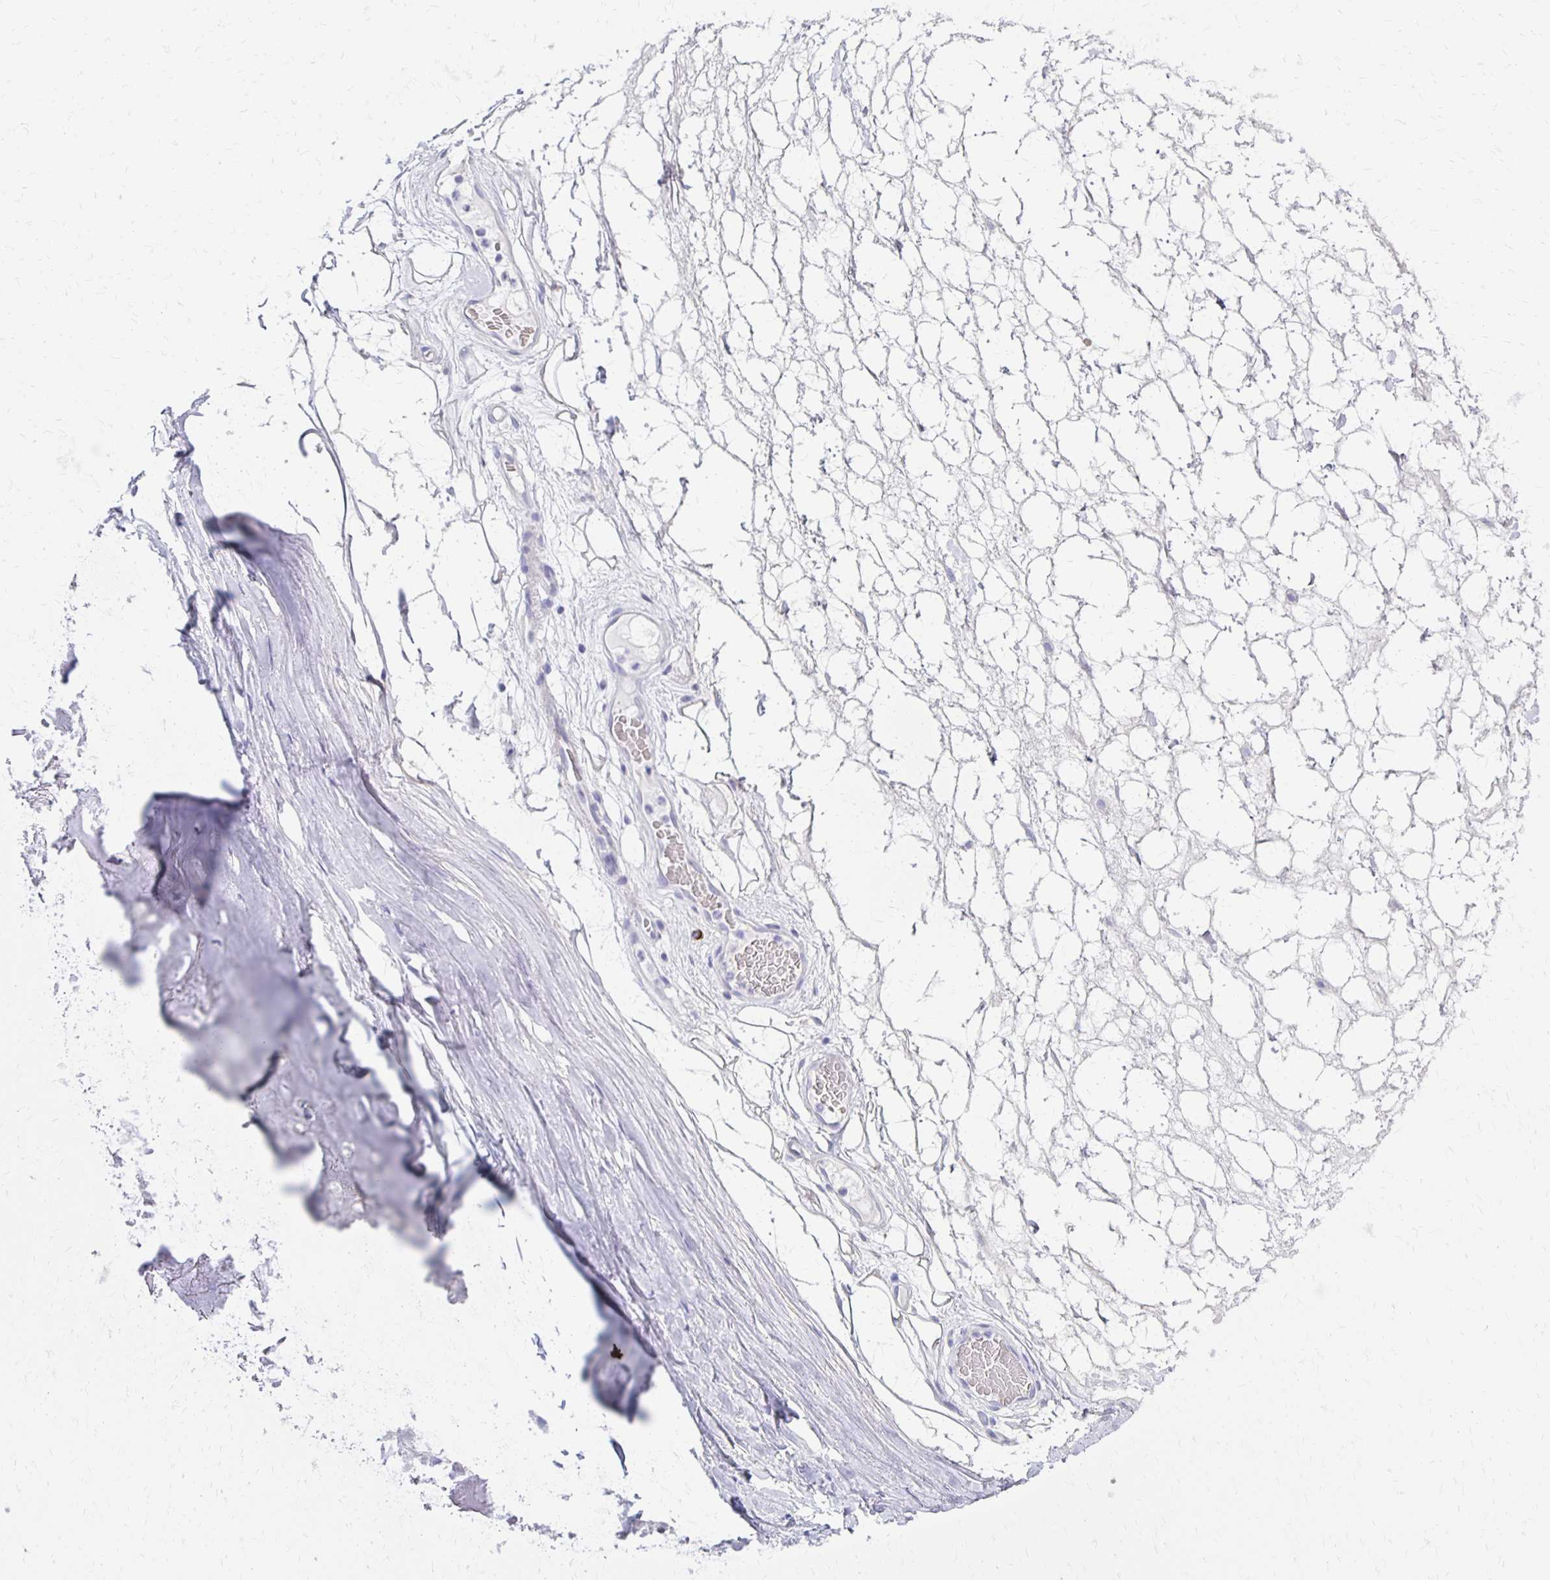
{"staining": {"intensity": "negative", "quantity": "none", "location": "none"}, "tissue": "adipose tissue", "cell_type": "Adipocytes", "image_type": "normal", "snomed": [{"axis": "morphology", "description": "Normal tissue, NOS"}, {"axis": "topography", "description": "Lymph node"}, {"axis": "topography", "description": "Cartilage tissue"}, {"axis": "topography", "description": "Nasopharynx"}], "caption": "The micrograph shows no staining of adipocytes in benign adipose tissue. (DAB immunohistochemistry (IHC) visualized using brightfield microscopy, high magnification).", "gene": "FNTB", "patient": {"sex": "male", "age": 63}}